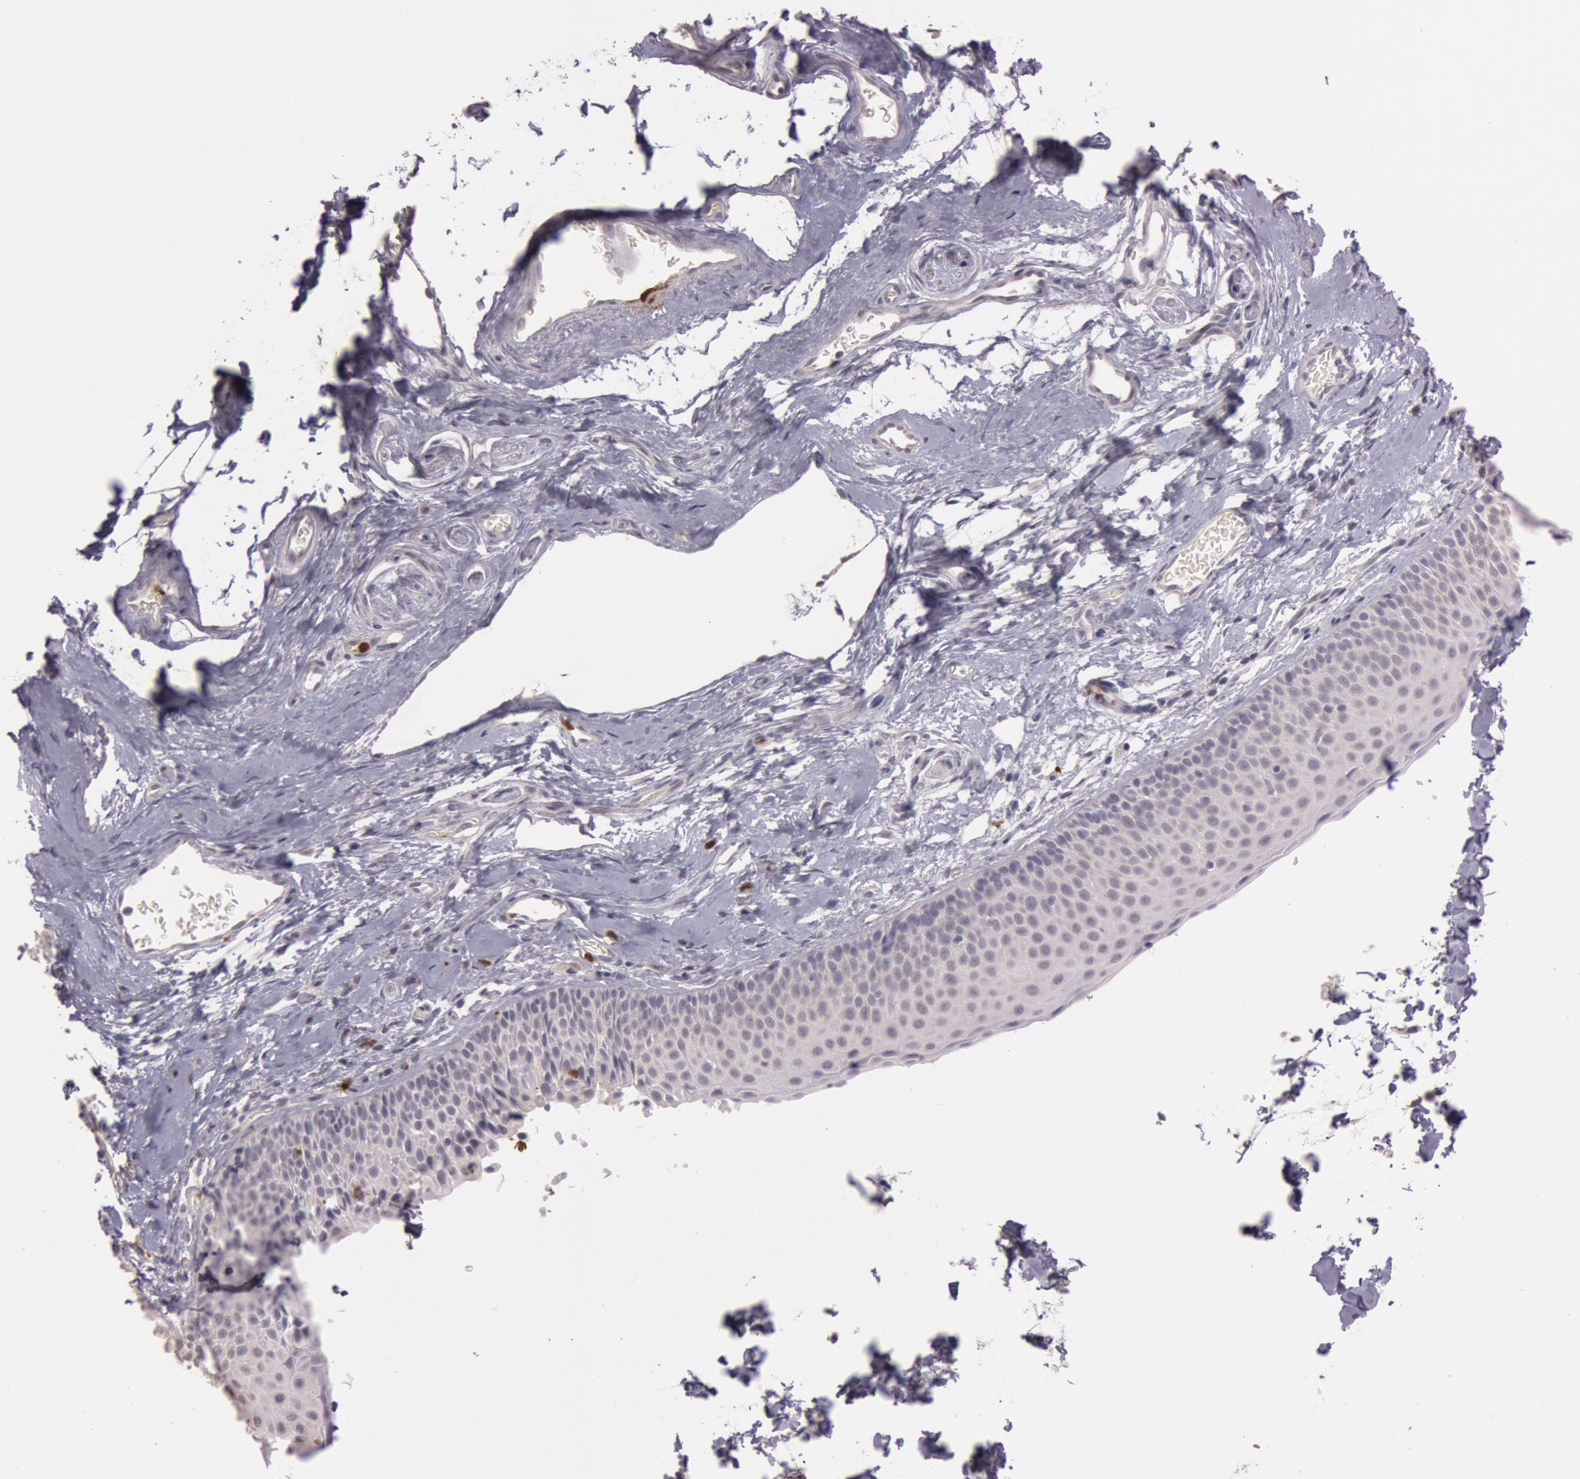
{"staining": {"intensity": "negative", "quantity": "none", "location": "none"}, "tissue": "nasopharynx", "cell_type": "Respiratory epithelial cells", "image_type": "normal", "snomed": [{"axis": "morphology", "description": "Normal tissue, NOS"}, {"axis": "morphology", "description": "Inflammation, NOS"}, {"axis": "morphology", "description": "Malignant melanoma, Metastatic site"}, {"axis": "topography", "description": "Nasopharynx"}], "caption": "Protein analysis of unremarkable nasopharynx shows no significant expression in respiratory epithelial cells.", "gene": "KDM6A", "patient": {"sex": "female", "age": 55}}